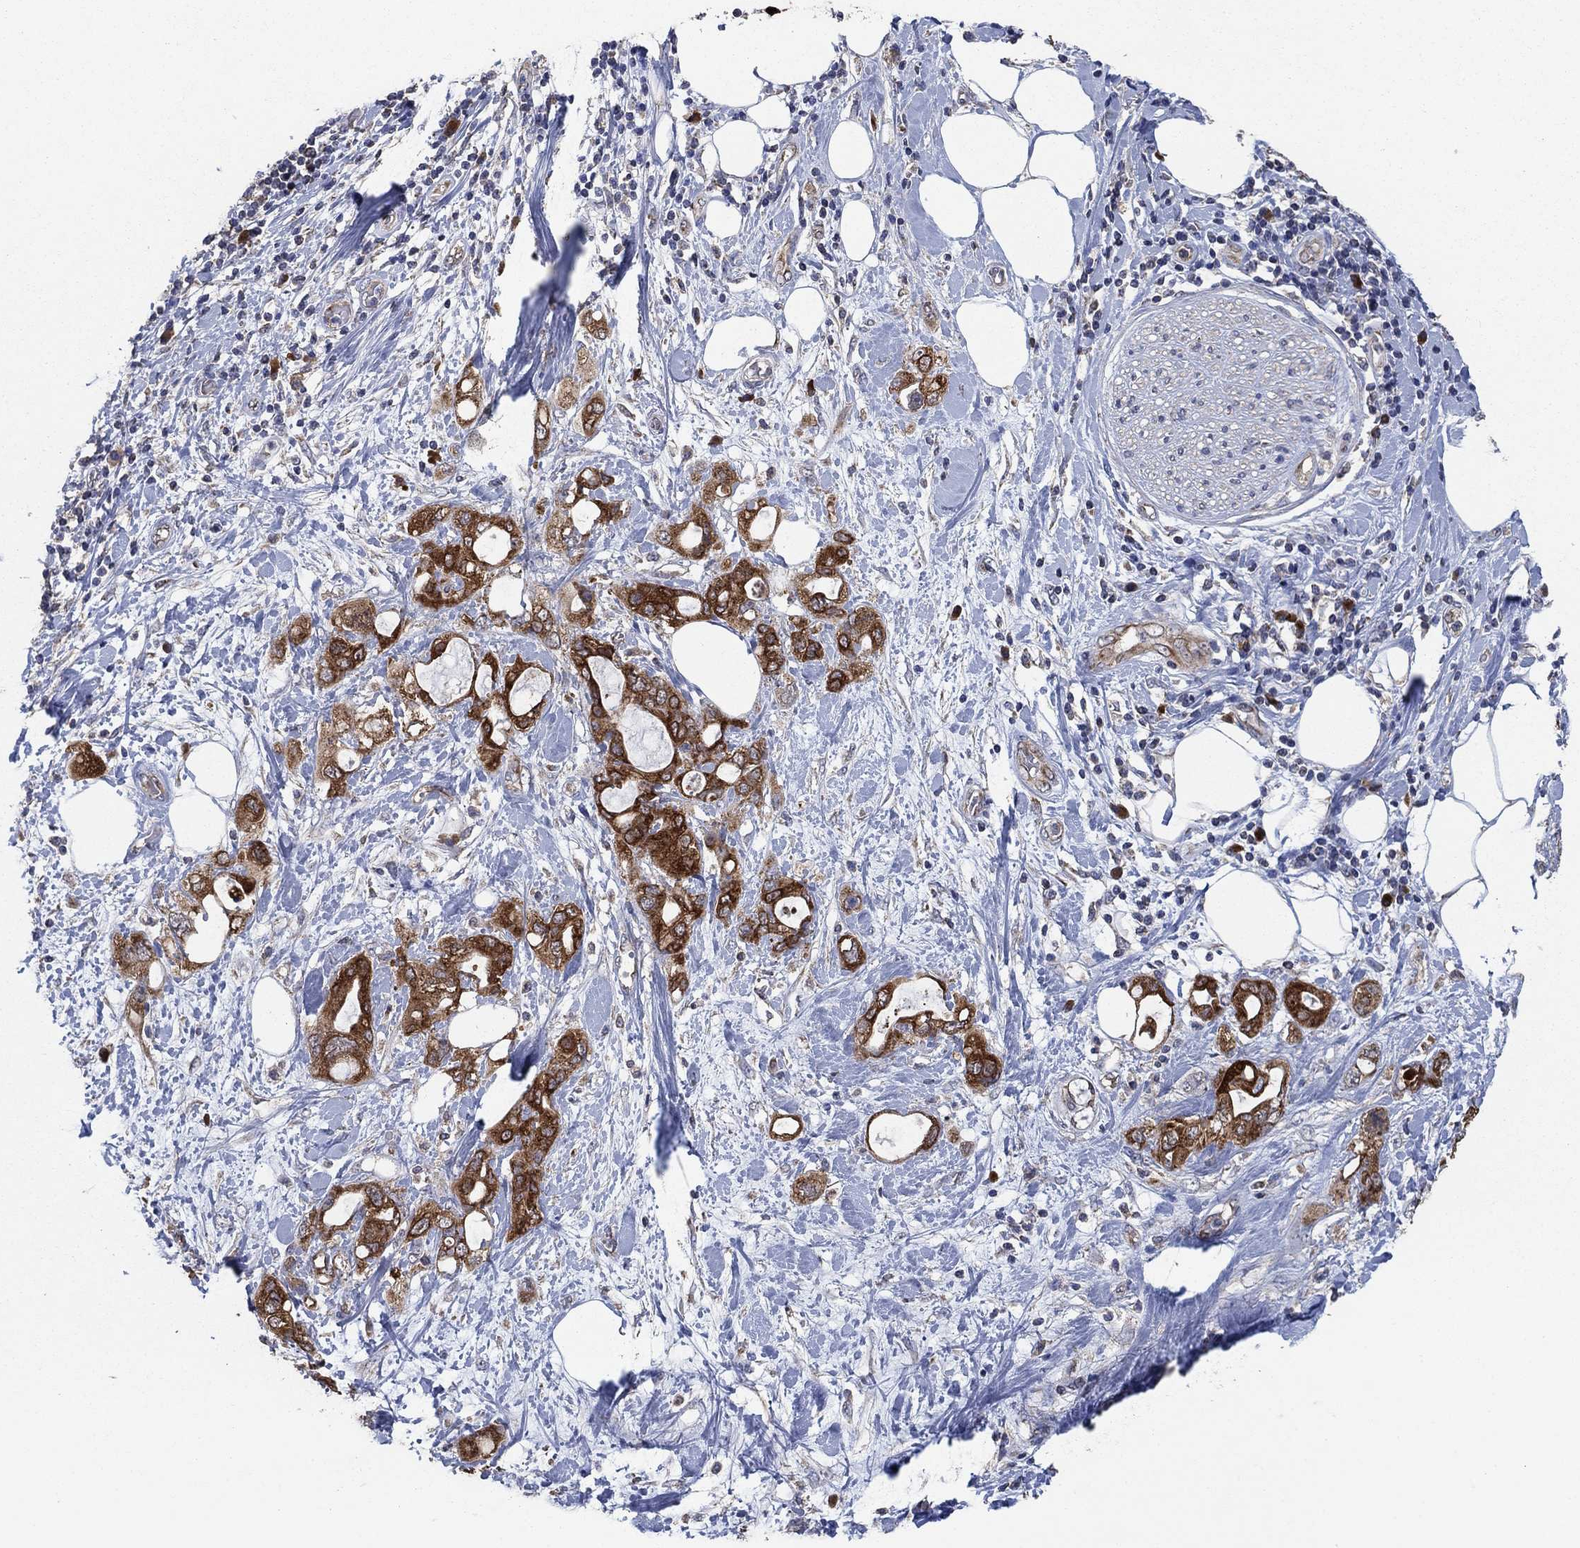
{"staining": {"intensity": "strong", "quantity": ">75%", "location": "cytoplasmic/membranous"}, "tissue": "pancreatic cancer", "cell_type": "Tumor cells", "image_type": "cancer", "snomed": [{"axis": "morphology", "description": "Adenocarcinoma, NOS"}, {"axis": "topography", "description": "Pancreas"}], "caption": "A high-resolution image shows immunohistochemistry staining of pancreatic cancer (adenocarcinoma), which exhibits strong cytoplasmic/membranous expression in approximately >75% of tumor cells.", "gene": "HID1", "patient": {"sex": "female", "age": 56}}